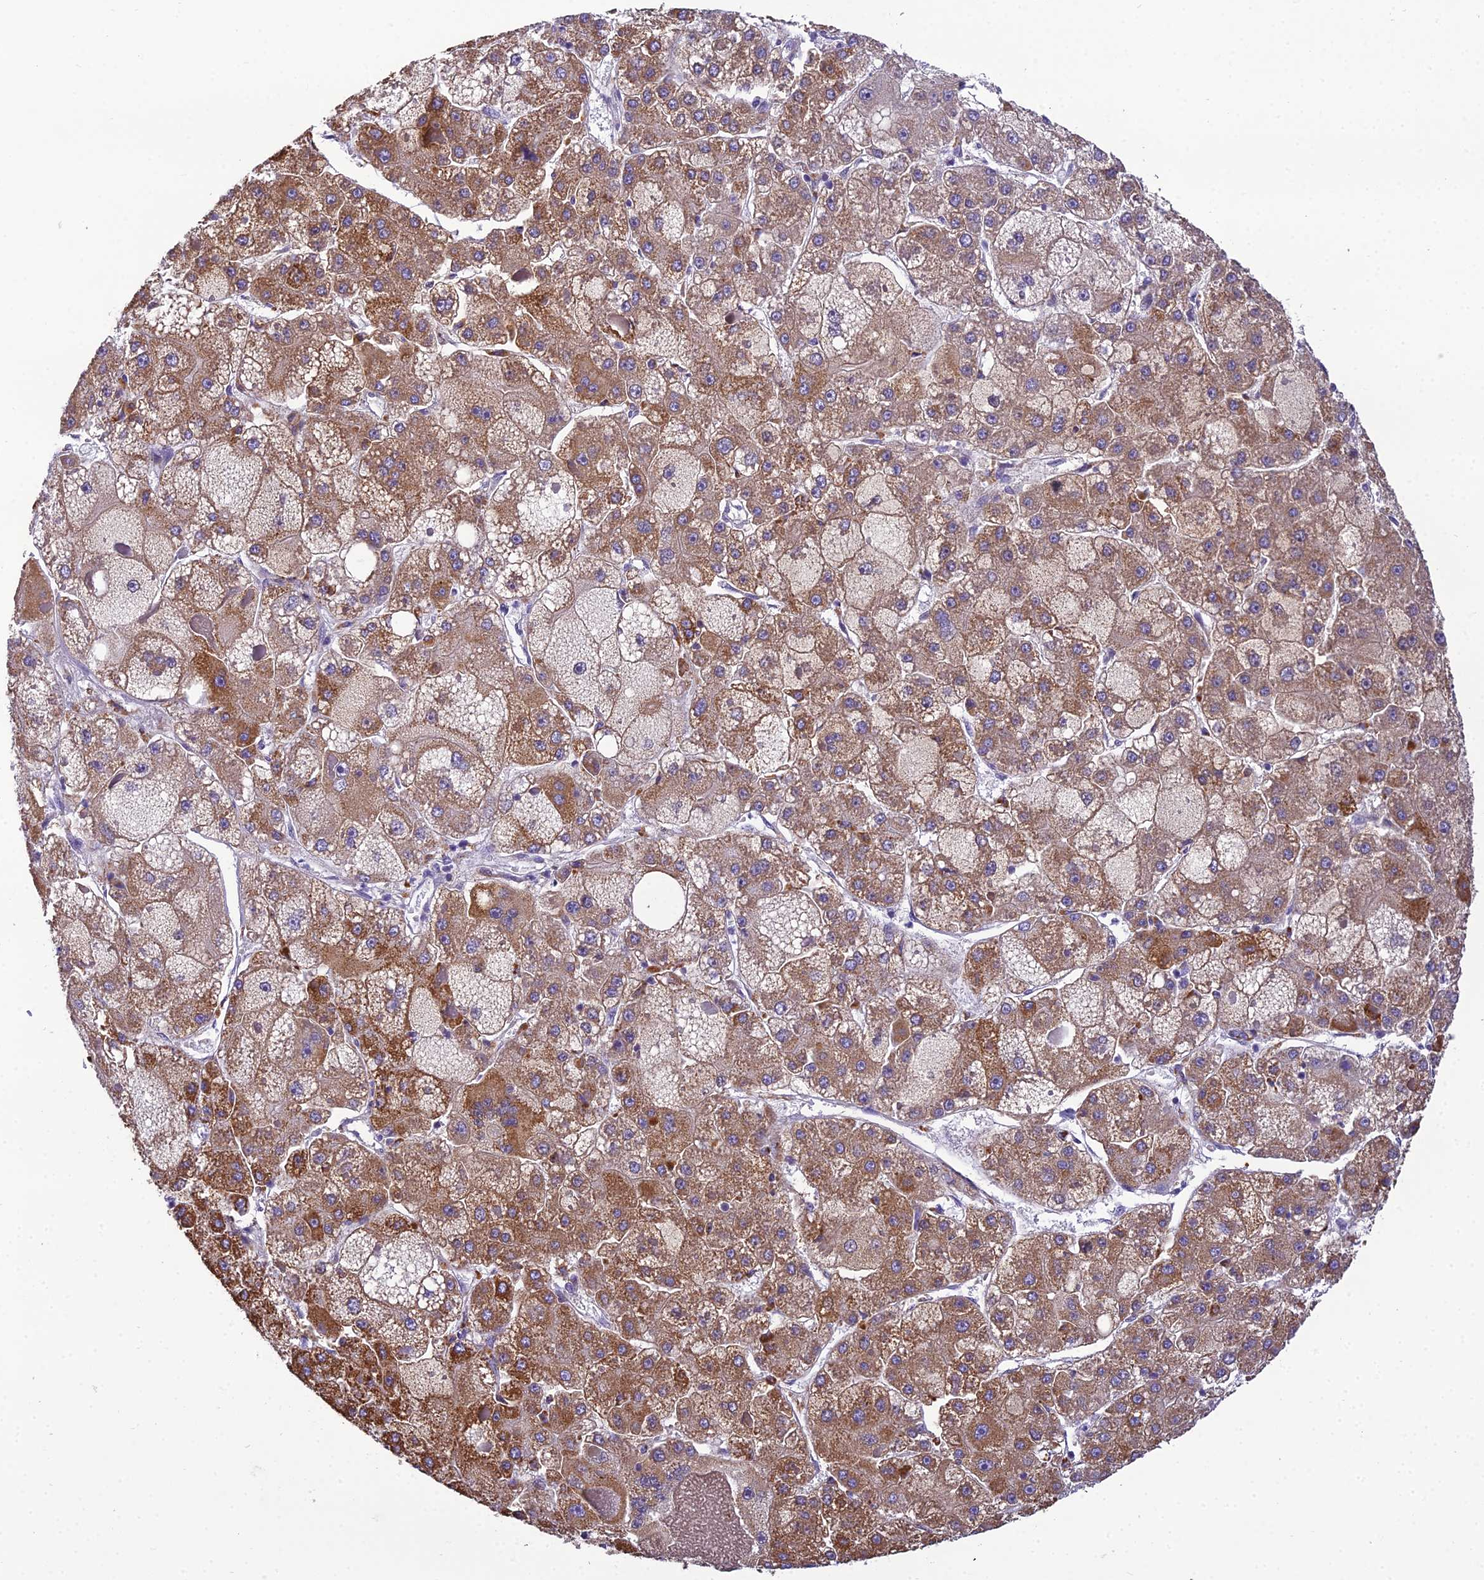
{"staining": {"intensity": "strong", "quantity": "25%-75%", "location": "cytoplasmic/membranous"}, "tissue": "liver cancer", "cell_type": "Tumor cells", "image_type": "cancer", "snomed": [{"axis": "morphology", "description": "Carcinoma, Hepatocellular, NOS"}, {"axis": "topography", "description": "Liver"}], "caption": "A photomicrograph showing strong cytoplasmic/membranous positivity in about 25%-75% of tumor cells in hepatocellular carcinoma (liver), as visualized by brown immunohistochemical staining.", "gene": "MIIP", "patient": {"sex": "female", "age": 73}}